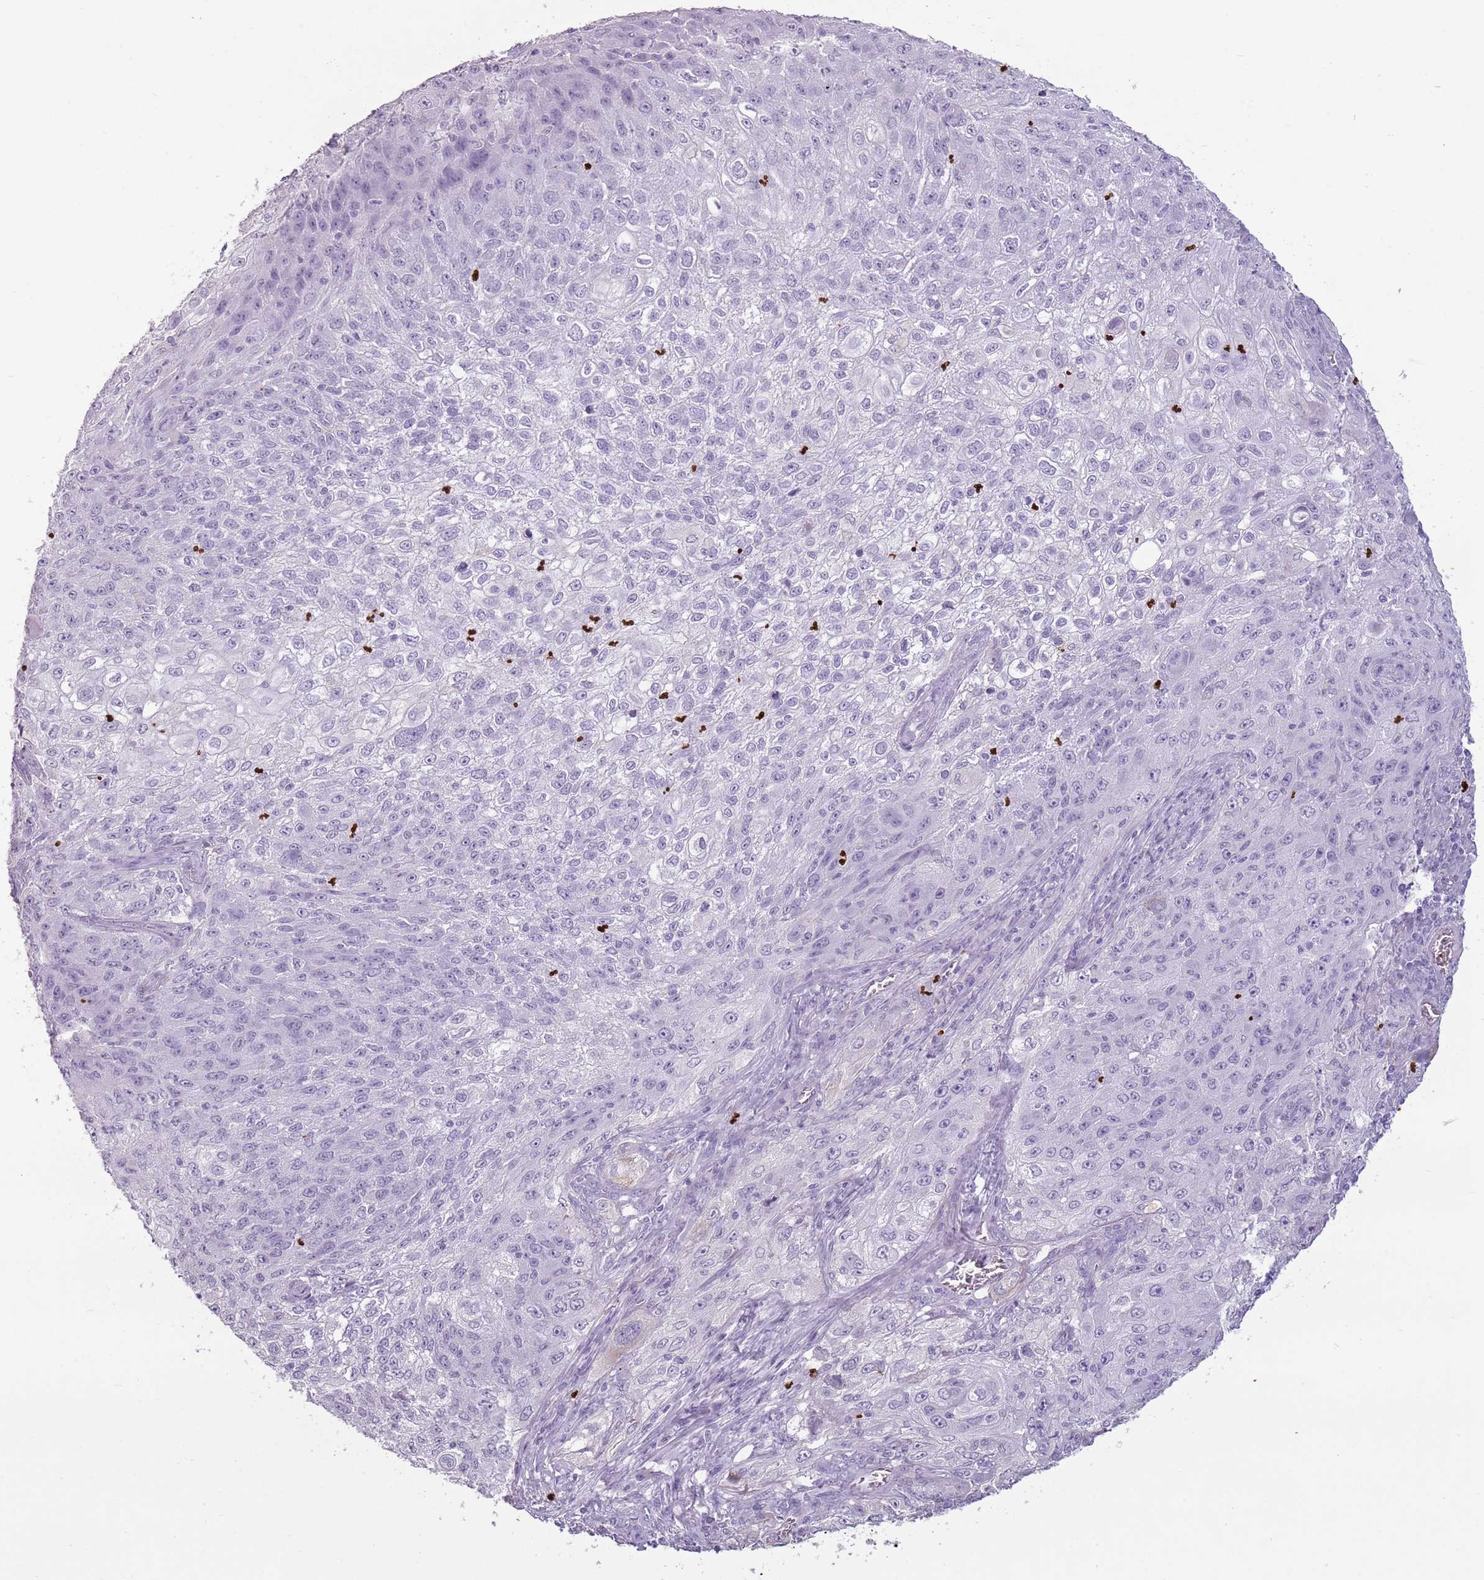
{"staining": {"intensity": "negative", "quantity": "none", "location": "none"}, "tissue": "lung cancer", "cell_type": "Tumor cells", "image_type": "cancer", "snomed": [{"axis": "morphology", "description": "Squamous cell carcinoma, NOS"}, {"axis": "topography", "description": "Lung"}], "caption": "This is a histopathology image of immunohistochemistry staining of squamous cell carcinoma (lung), which shows no expression in tumor cells.", "gene": "CELF6", "patient": {"sex": "female", "age": 69}}